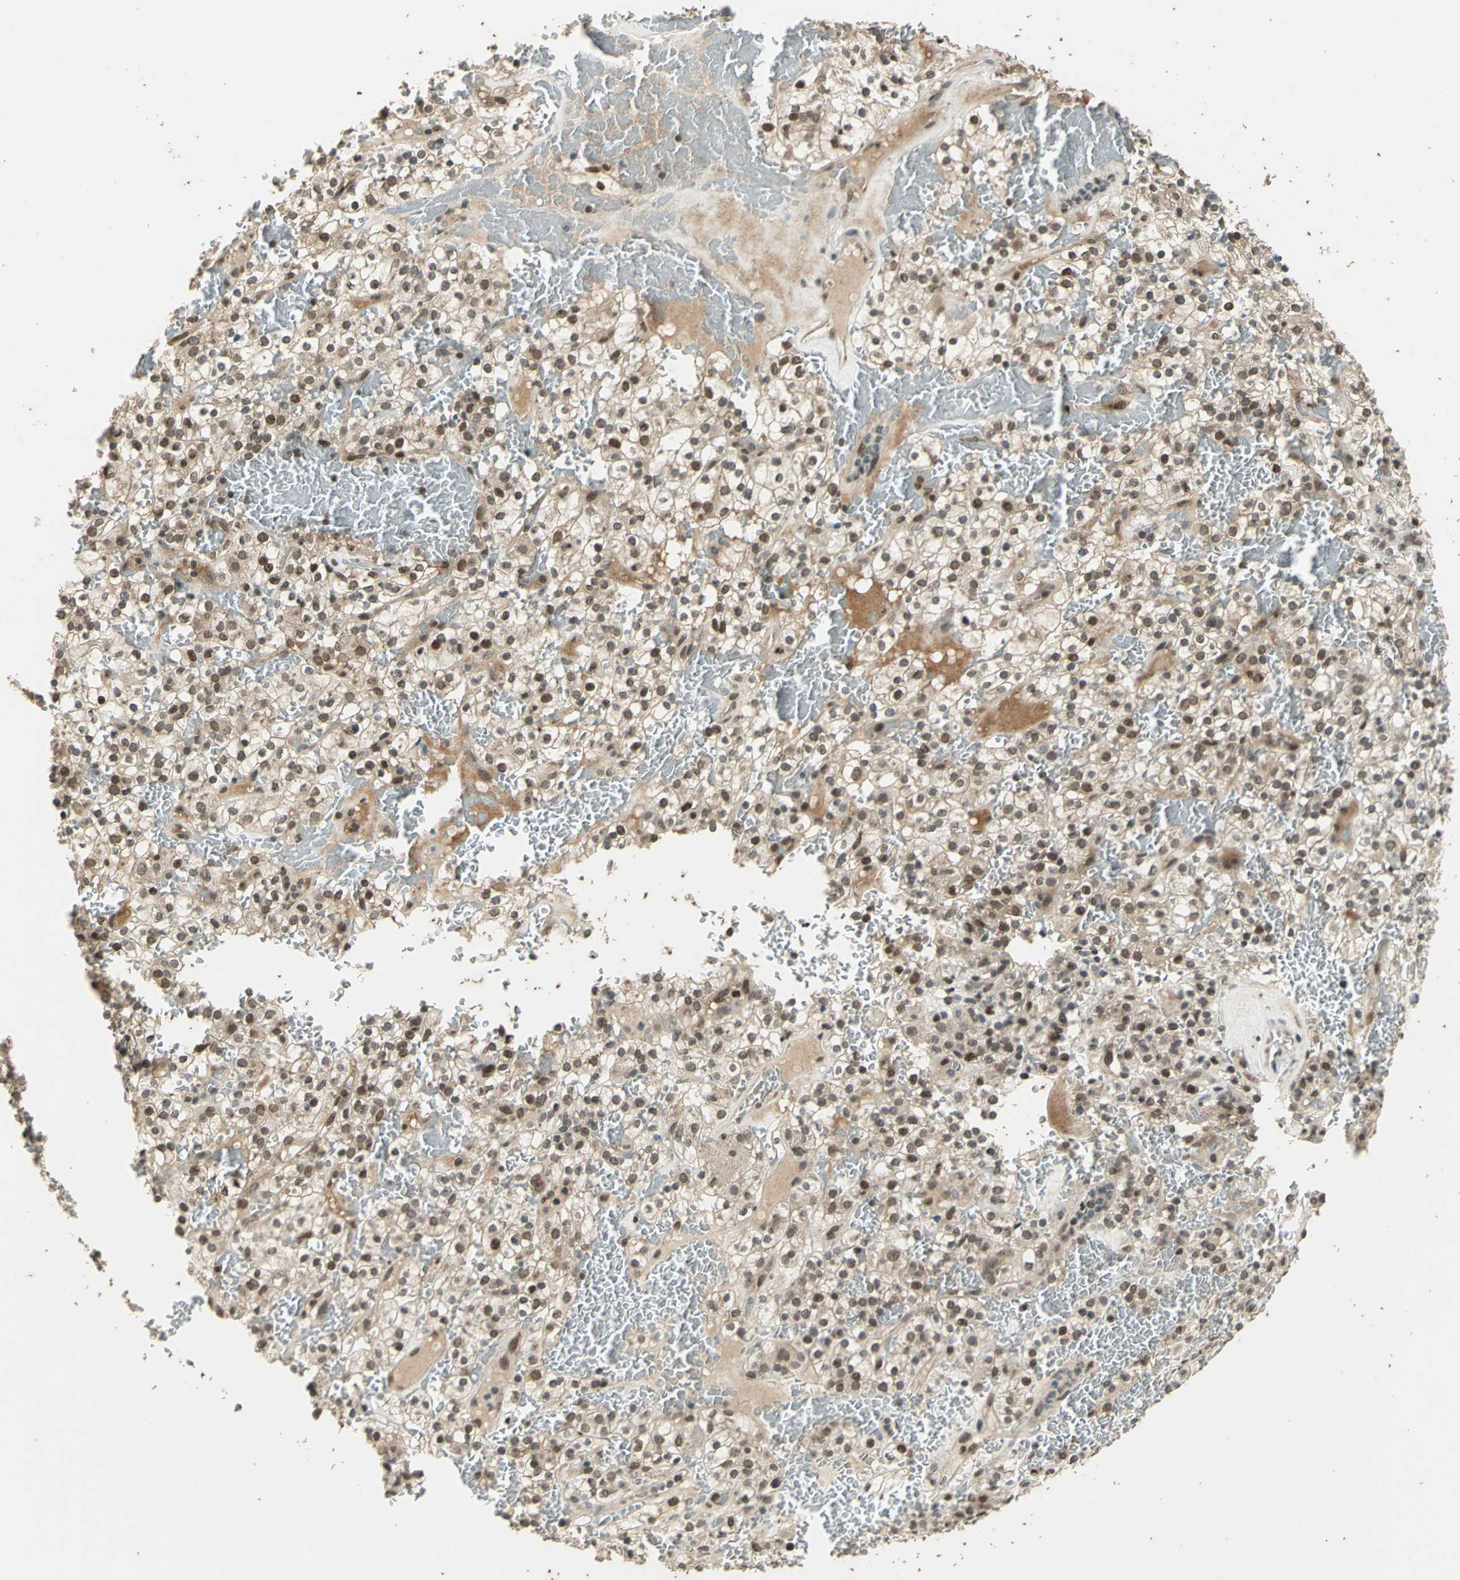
{"staining": {"intensity": "moderate", "quantity": "25%-75%", "location": "cytoplasmic/membranous,nuclear"}, "tissue": "renal cancer", "cell_type": "Tumor cells", "image_type": "cancer", "snomed": [{"axis": "morphology", "description": "Normal tissue, NOS"}, {"axis": "morphology", "description": "Adenocarcinoma, NOS"}, {"axis": "topography", "description": "Kidney"}], "caption": "DAB (3,3'-diaminobenzidine) immunohistochemical staining of human renal cancer (adenocarcinoma) displays moderate cytoplasmic/membranous and nuclear protein expression in approximately 25%-75% of tumor cells.", "gene": "RAD17", "patient": {"sex": "female", "age": 72}}